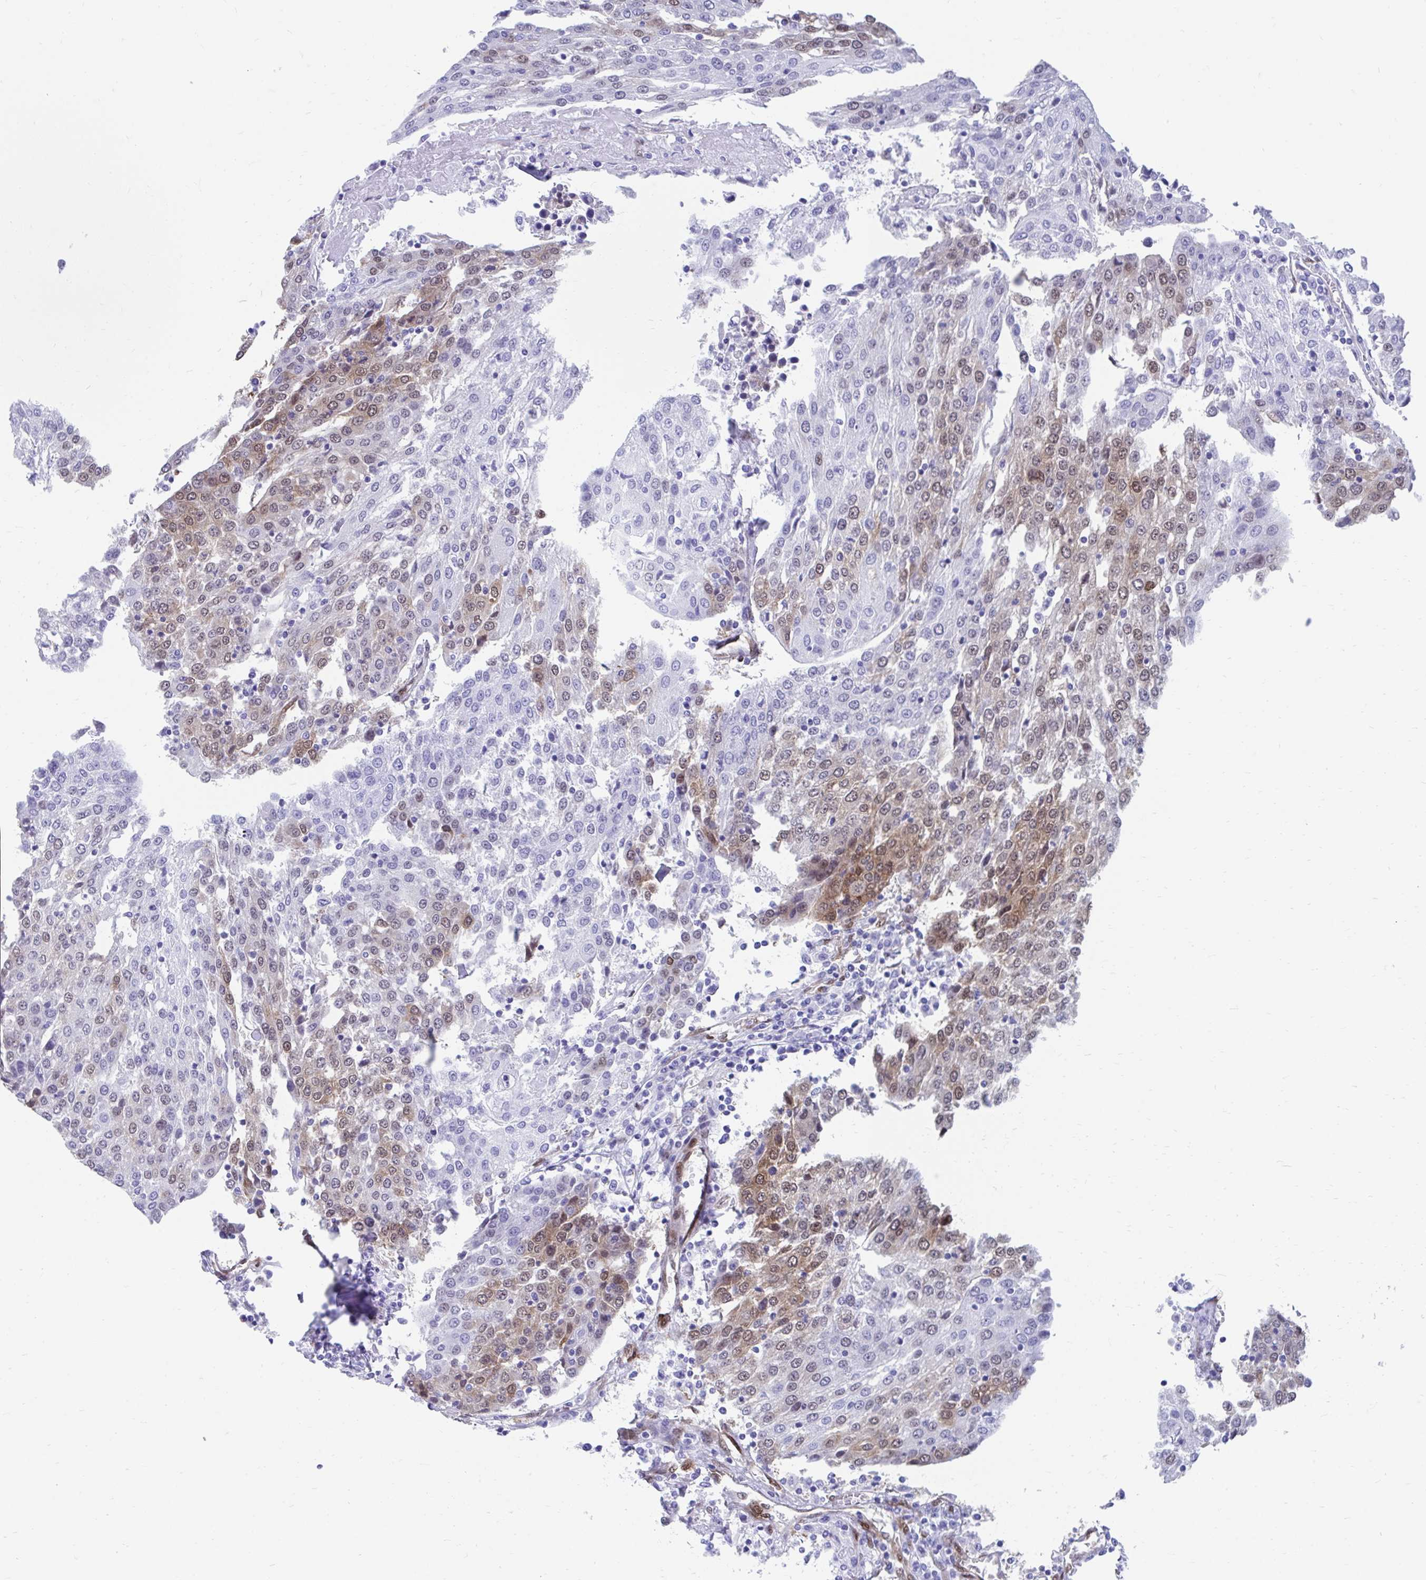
{"staining": {"intensity": "moderate", "quantity": "25%-75%", "location": "cytoplasmic/membranous,nuclear"}, "tissue": "urothelial cancer", "cell_type": "Tumor cells", "image_type": "cancer", "snomed": [{"axis": "morphology", "description": "Urothelial carcinoma, High grade"}, {"axis": "topography", "description": "Urinary bladder"}], "caption": "Urothelial cancer stained with DAB (3,3'-diaminobenzidine) IHC shows medium levels of moderate cytoplasmic/membranous and nuclear positivity in approximately 25%-75% of tumor cells. (Brightfield microscopy of DAB IHC at high magnification).", "gene": "RBPMS", "patient": {"sex": "female", "age": 85}}